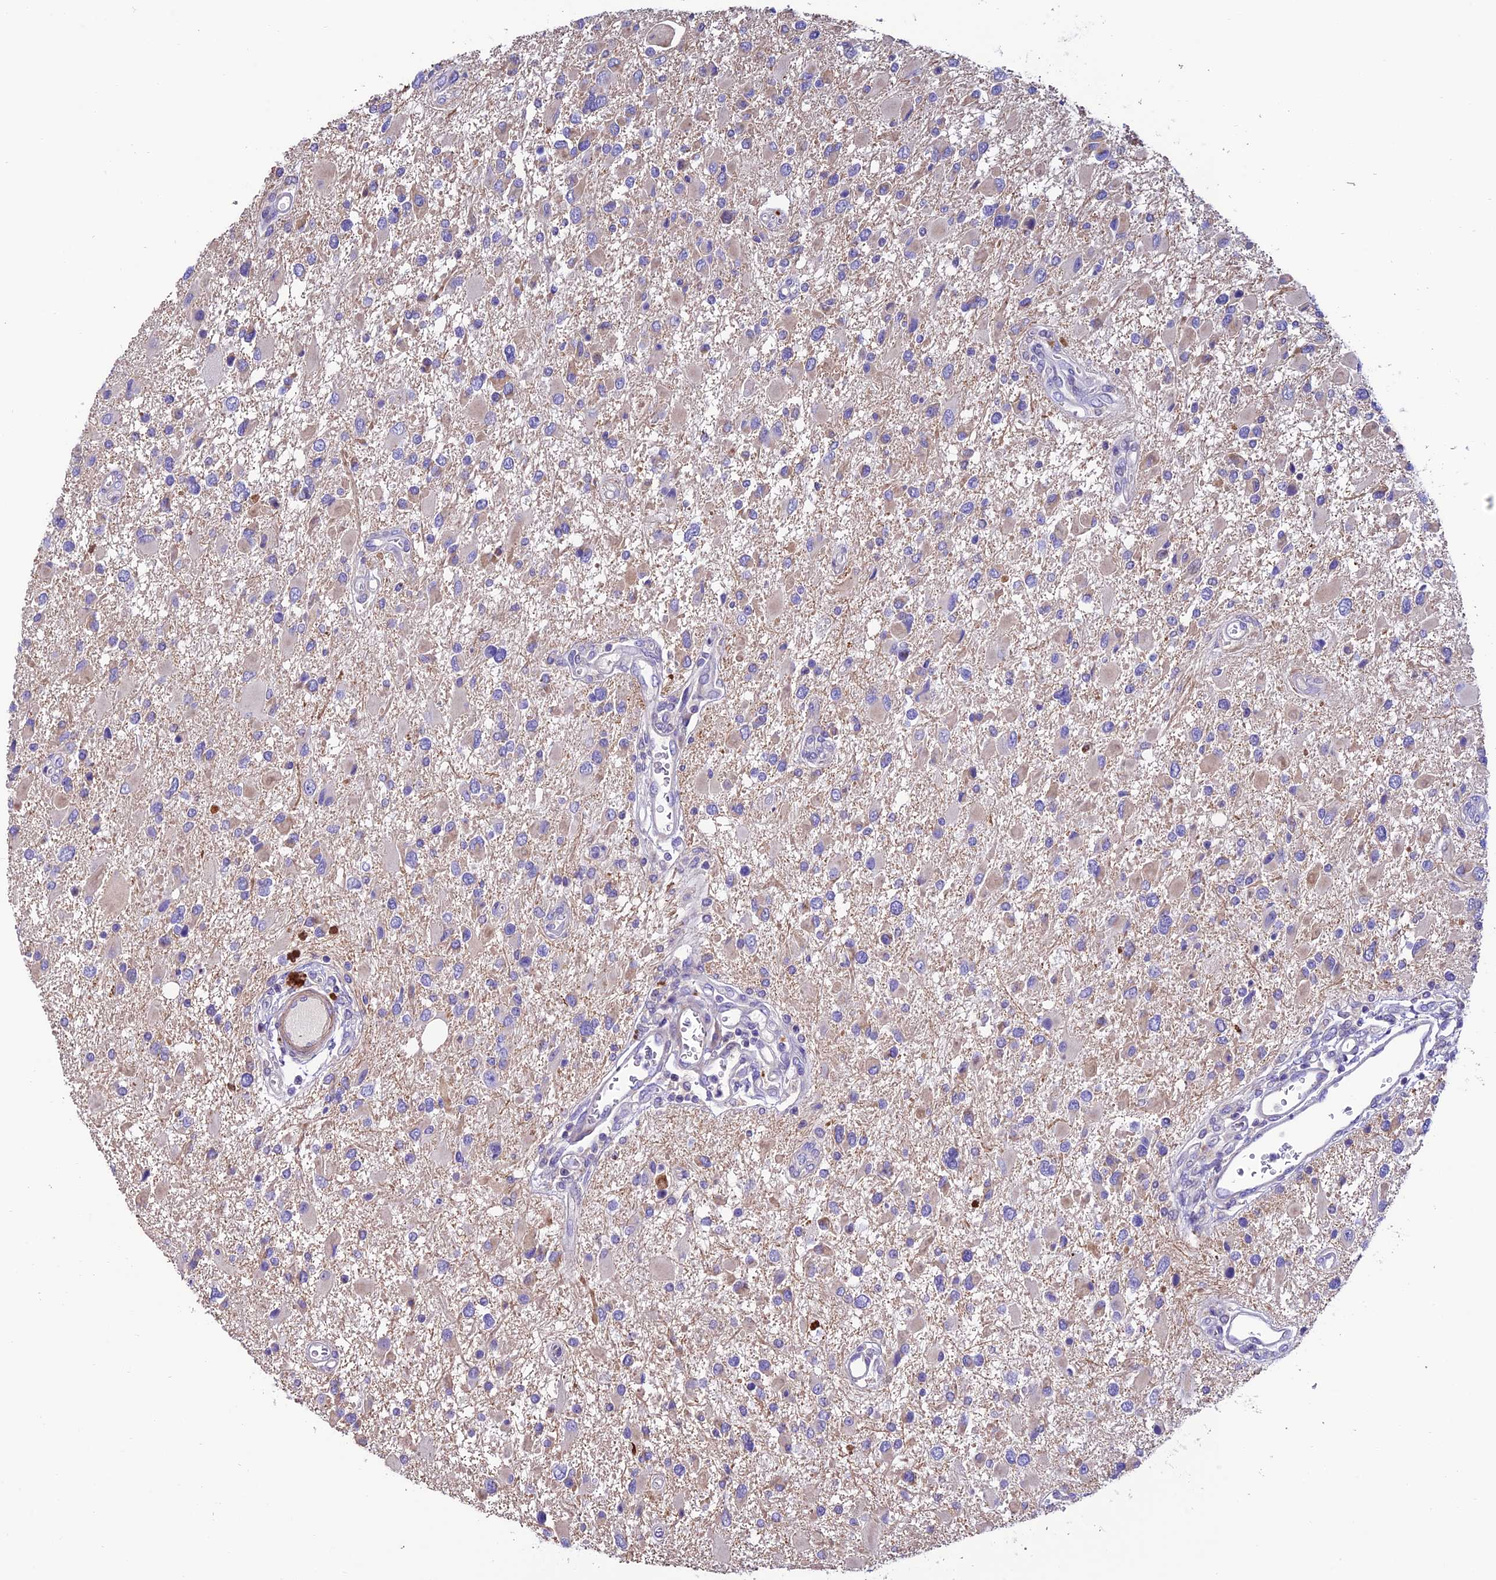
{"staining": {"intensity": "negative", "quantity": "none", "location": "none"}, "tissue": "glioma", "cell_type": "Tumor cells", "image_type": "cancer", "snomed": [{"axis": "morphology", "description": "Glioma, malignant, High grade"}, {"axis": "topography", "description": "Brain"}], "caption": "Immunohistochemistry of human malignant high-grade glioma reveals no expression in tumor cells.", "gene": "FAM178B", "patient": {"sex": "male", "age": 53}}